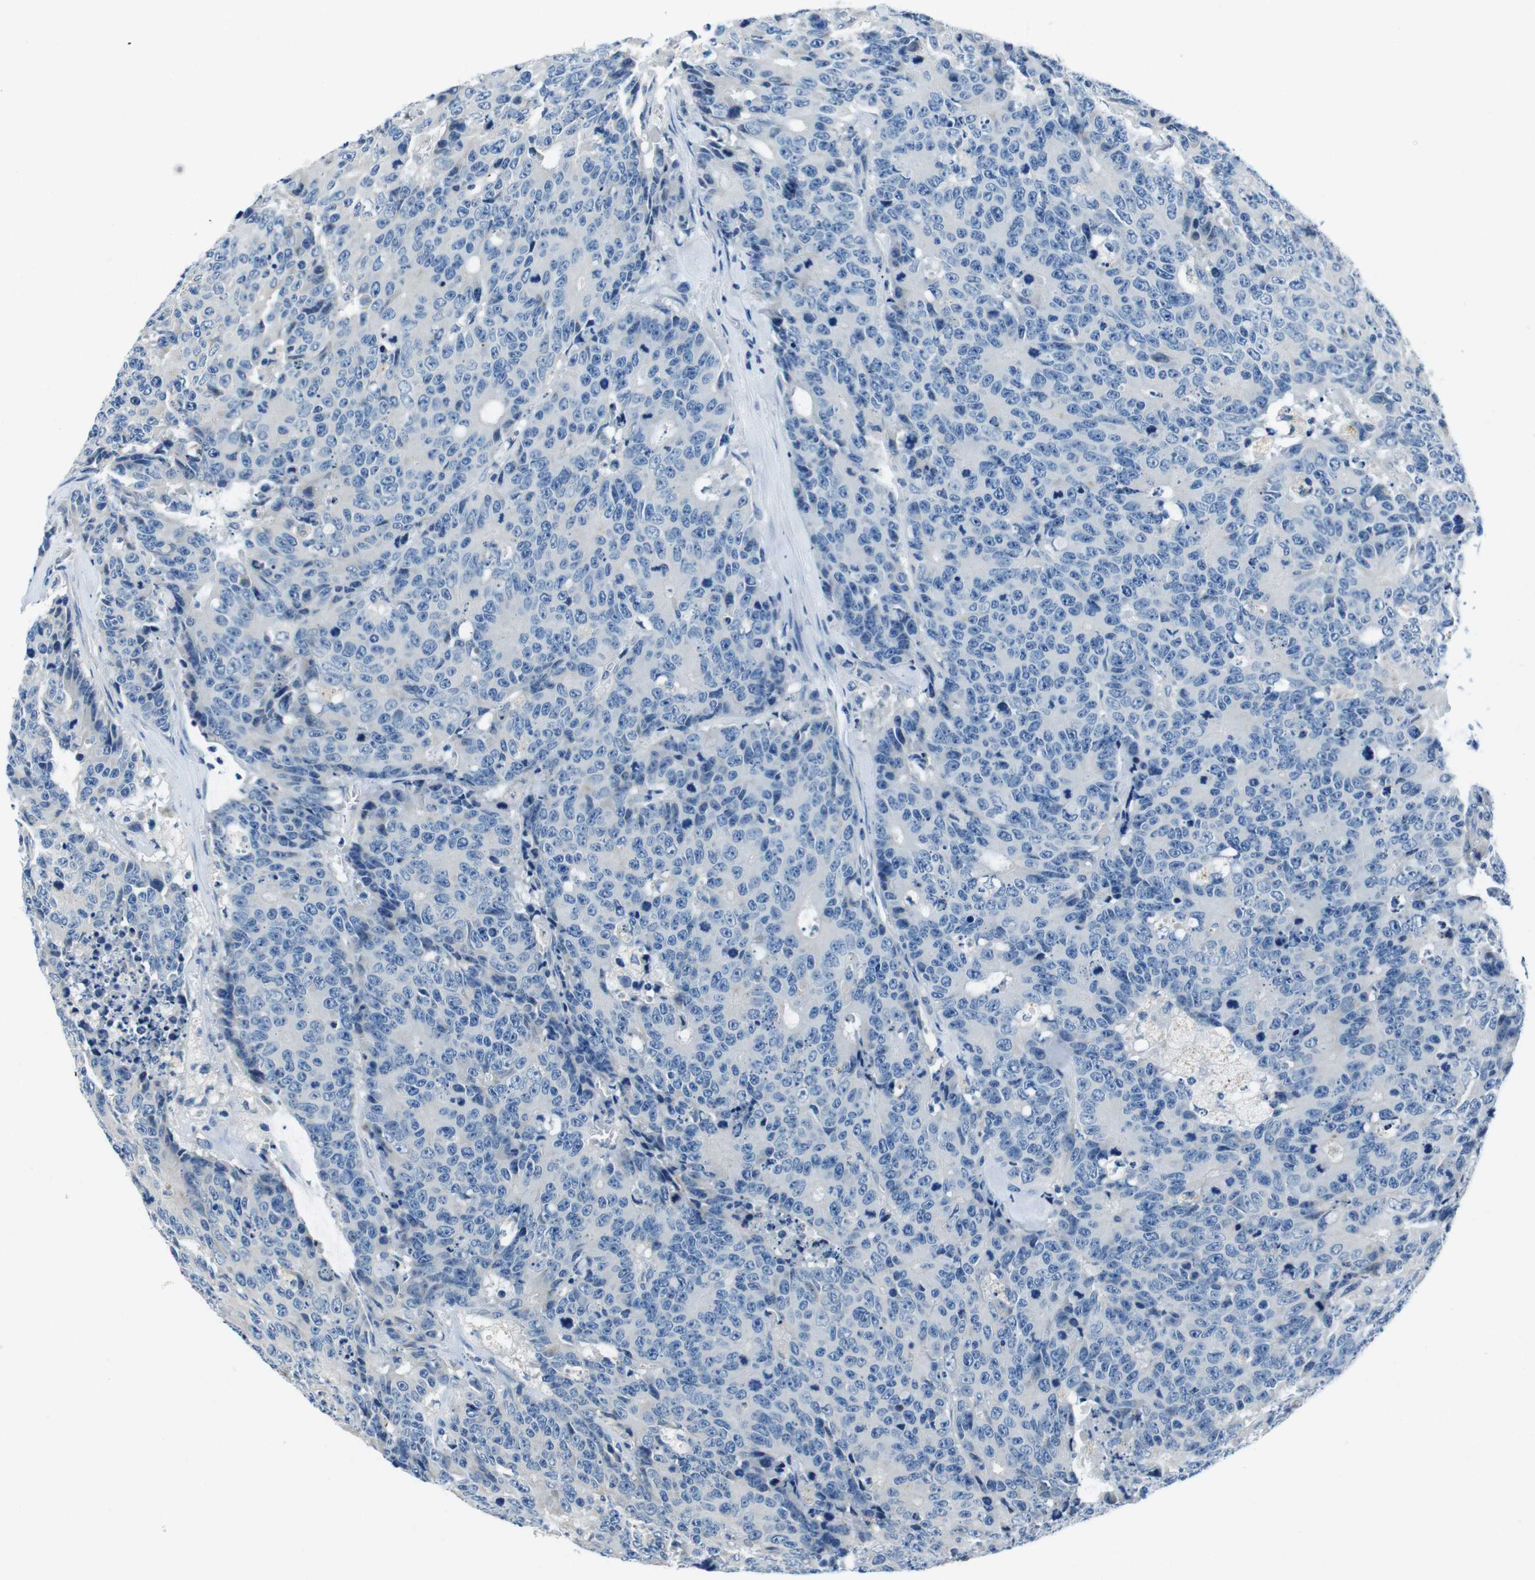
{"staining": {"intensity": "negative", "quantity": "none", "location": "none"}, "tissue": "colorectal cancer", "cell_type": "Tumor cells", "image_type": "cancer", "snomed": [{"axis": "morphology", "description": "Adenocarcinoma, NOS"}, {"axis": "topography", "description": "Colon"}], "caption": "Colorectal adenocarcinoma was stained to show a protein in brown. There is no significant expression in tumor cells.", "gene": "CASQ1", "patient": {"sex": "female", "age": 86}}